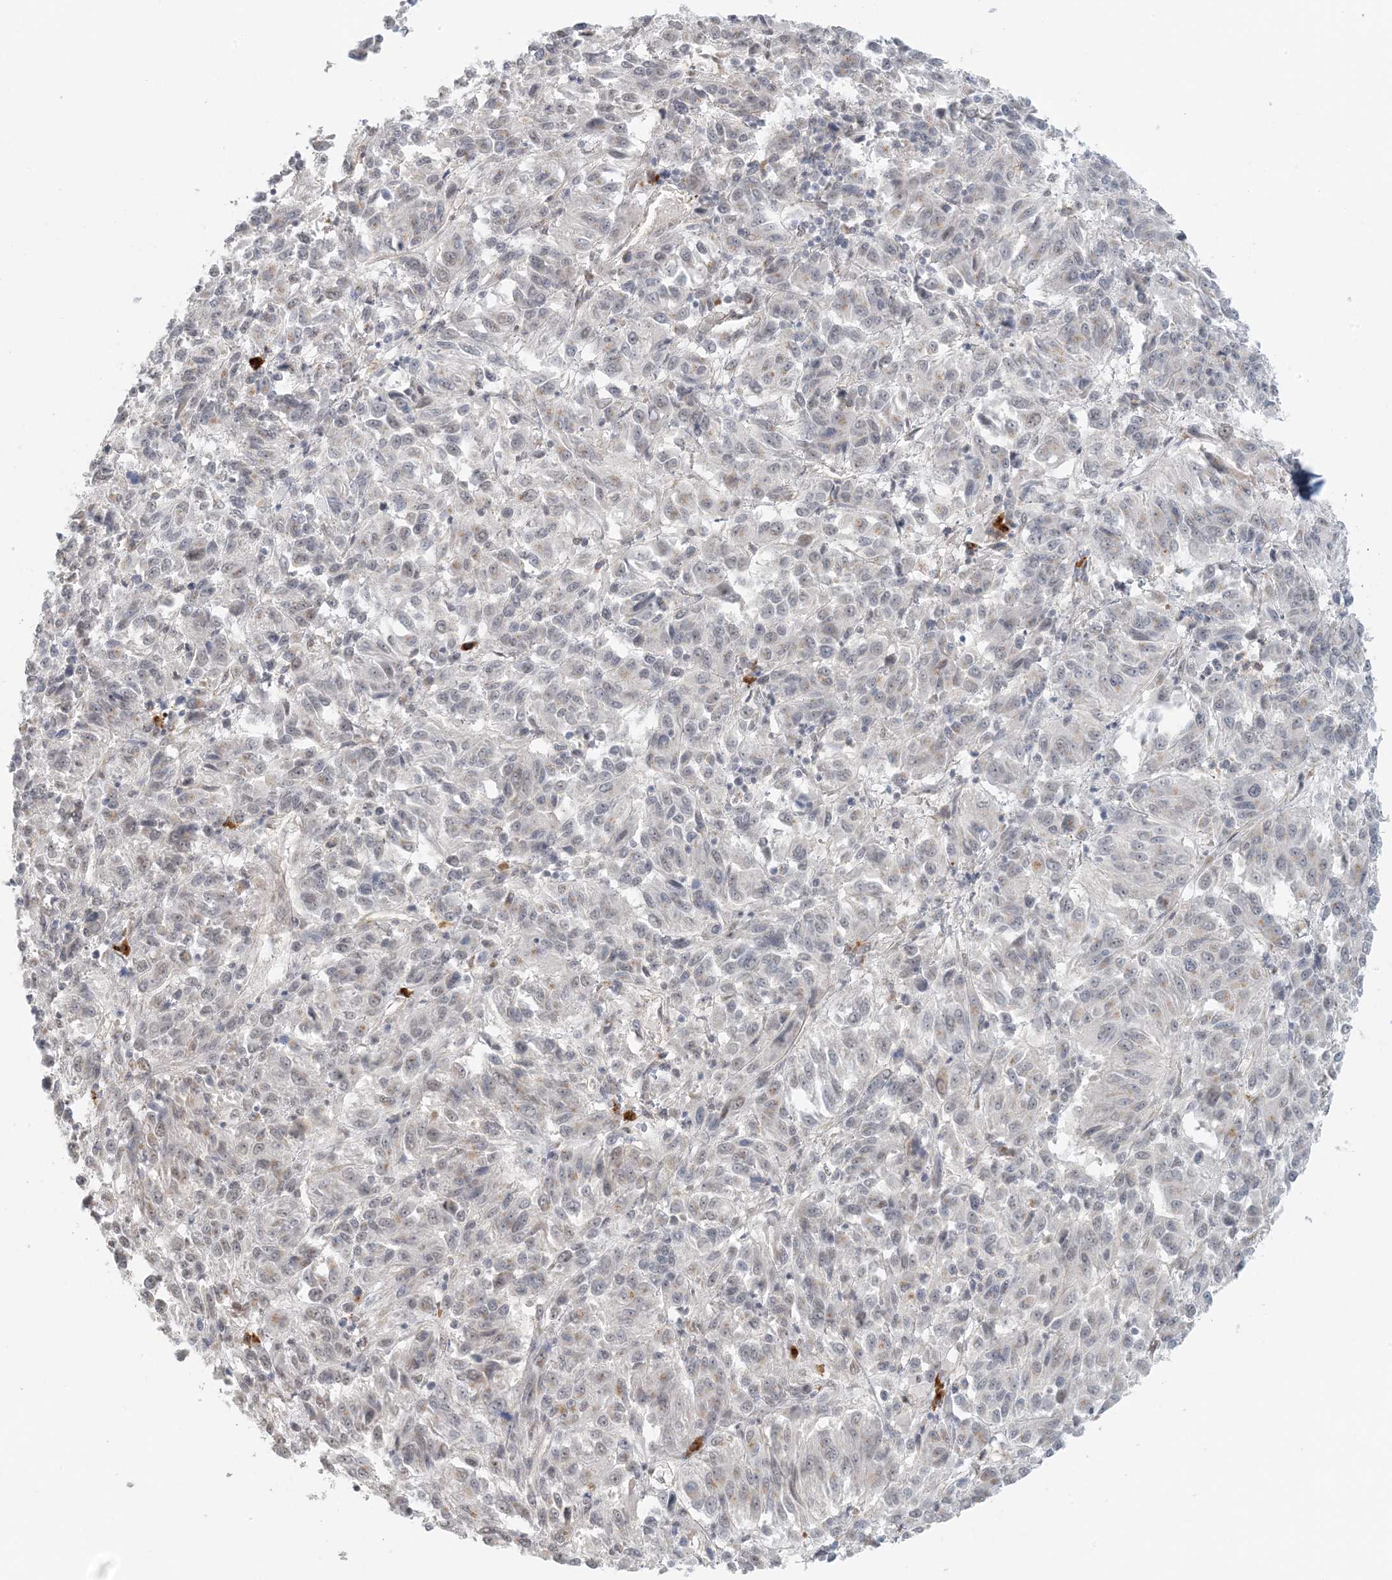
{"staining": {"intensity": "negative", "quantity": "none", "location": "none"}, "tissue": "melanoma", "cell_type": "Tumor cells", "image_type": "cancer", "snomed": [{"axis": "morphology", "description": "Malignant melanoma, Metastatic site"}, {"axis": "topography", "description": "Lung"}], "caption": "DAB (3,3'-diaminobenzidine) immunohistochemical staining of melanoma displays no significant staining in tumor cells.", "gene": "ZCCHC4", "patient": {"sex": "male", "age": 64}}